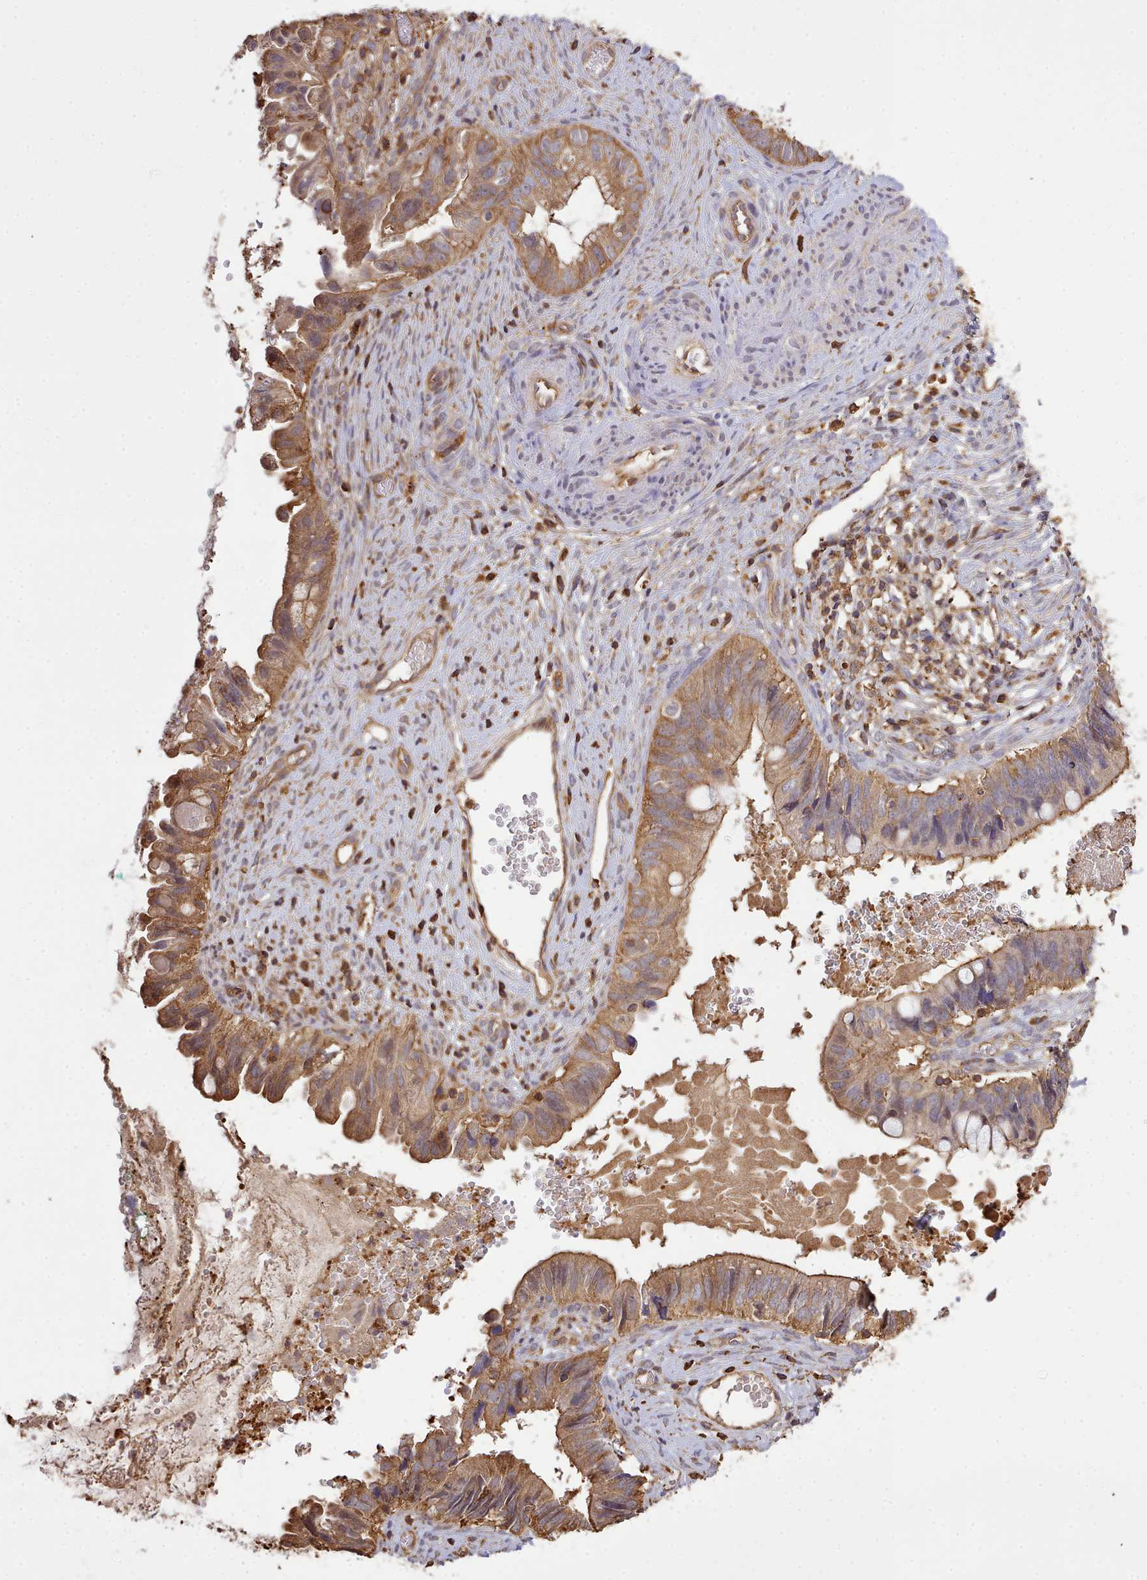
{"staining": {"intensity": "moderate", "quantity": ">75%", "location": "cytoplasmic/membranous"}, "tissue": "cervical cancer", "cell_type": "Tumor cells", "image_type": "cancer", "snomed": [{"axis": "morphology", "description": "Adenocarcinoma, NOS"}, {"axis": "topography", "description": "Cervix"}], "caption": "An immunohistochemistry (IHC) micrograph of neoplastic tissue is shown. Protein staining in brown highlights moderate cytoplasmic/membranous positivity in cervical cancer within tumor cells.", "gene": "CAPZA1", "patient": {"sex": "female", "age": 42}}